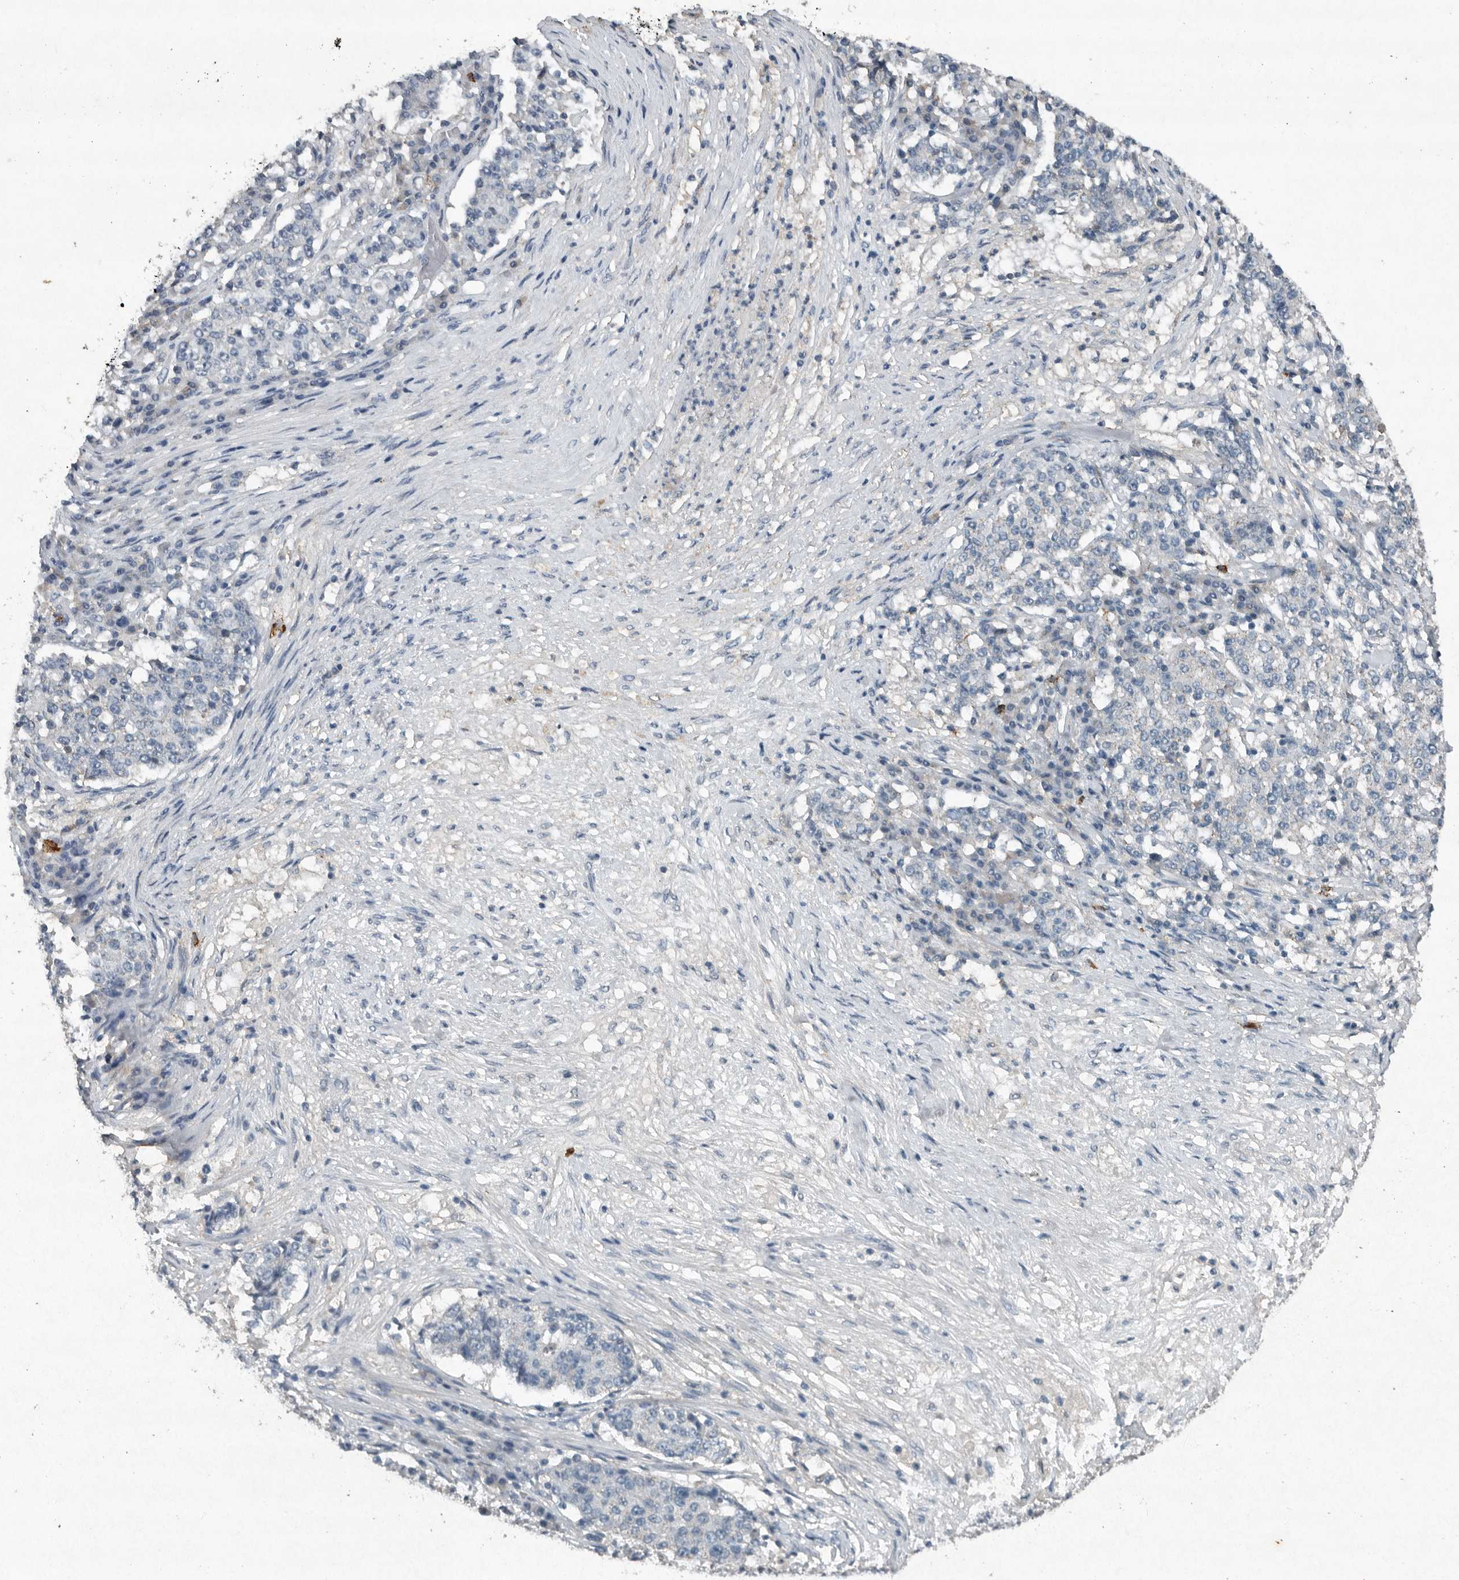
{"staining": {"intensity": "negative", "quantity": "none", "location": "none"}, "tissue": "stomach cancer", "cell_type": "Tumor cells", "image_type": "cancer", "snomed": [{"axis": "morphology", "description": "Adenocarcinoma, NOS"}, {"axis": "topography", "description": "Stomach"}], "caption": "A high-resolution histopathology image shows immunohistochemistry (IHC) staining of stomach adenocarcinoma, which demonstrates no significant staining in tumor cells. Nuclei are stained in blue.", "gene": "IL20", "patient": {"sex": "male", "age": 59}}